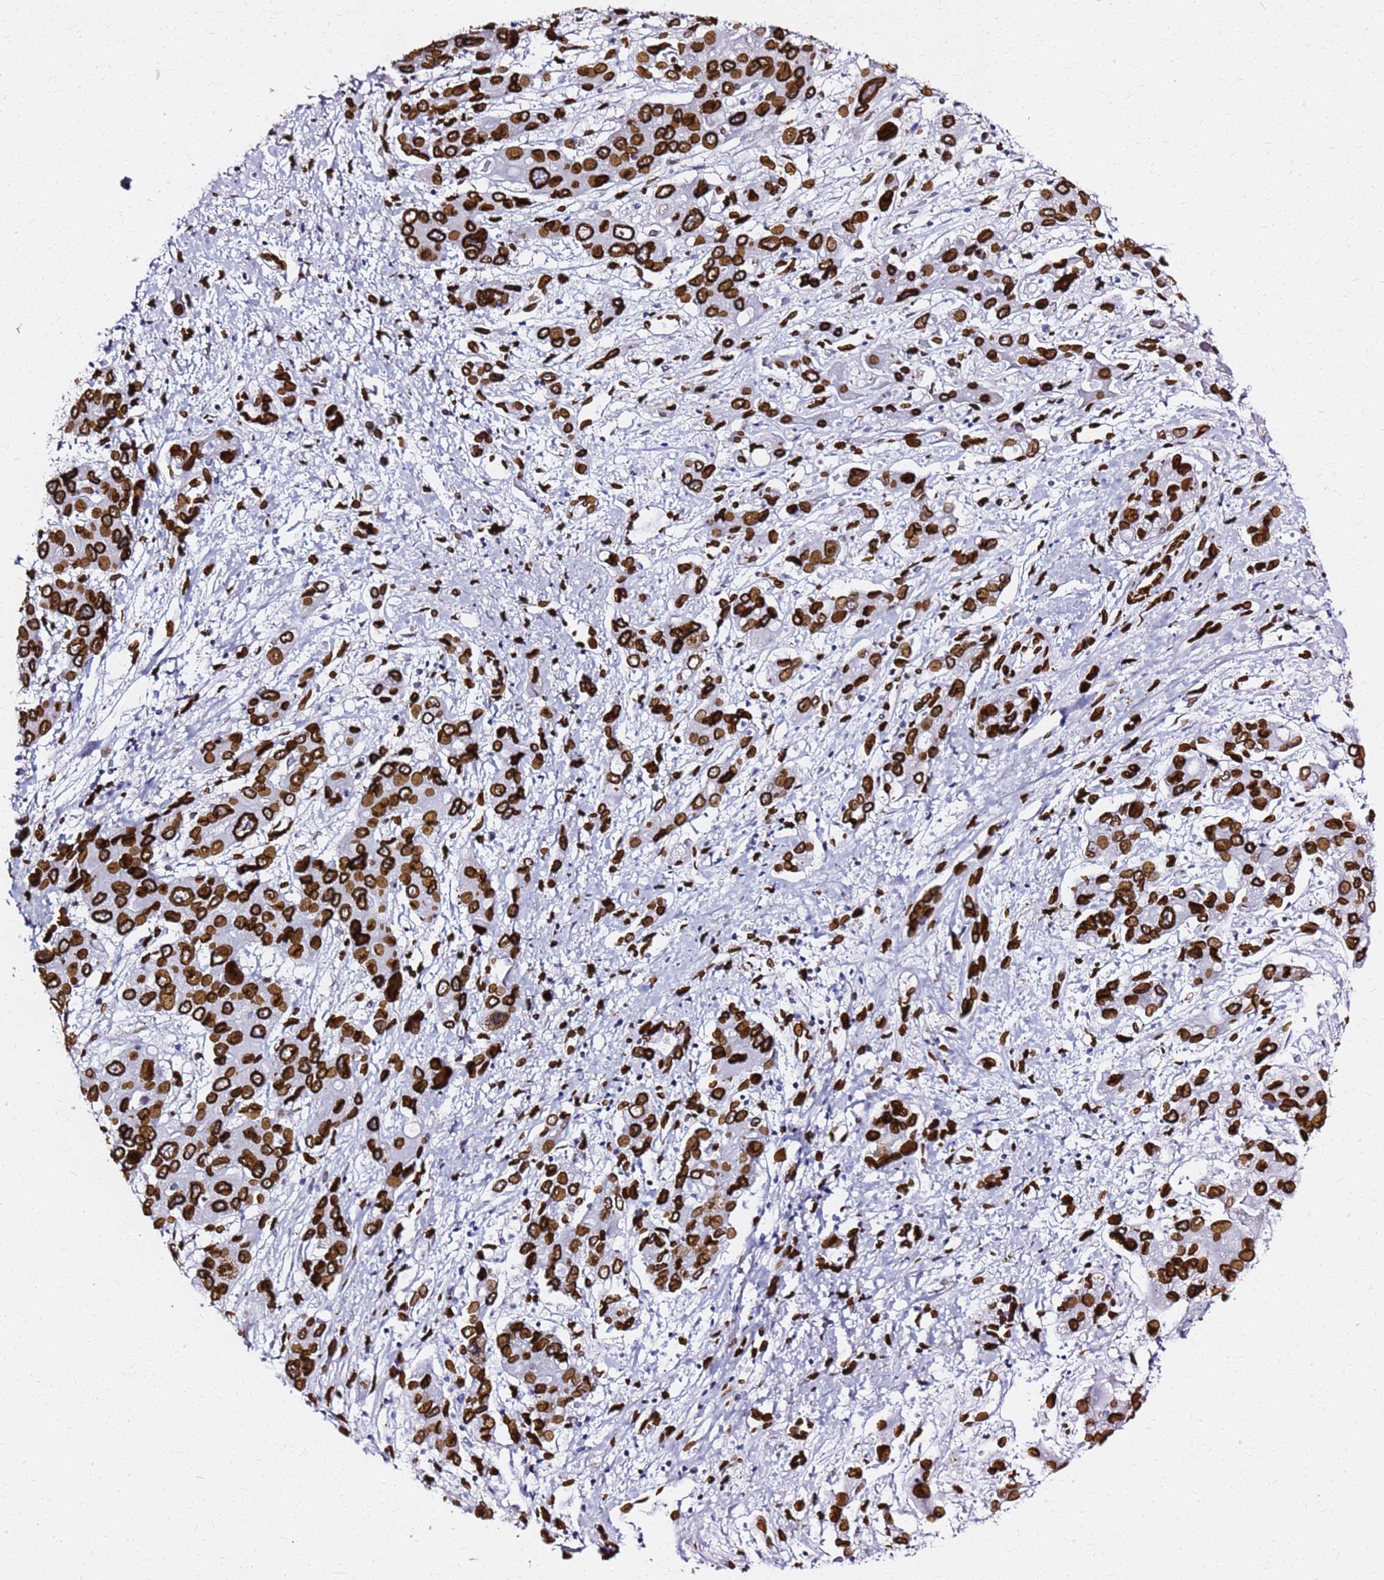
{"staining": {"intensity": "strong", "quantity": ">75%", "location": "cytoplasmic/membranous,nuclear"}, "tissue": "liver cancer", "cell_type": "Tumor cells", "image_type": "cancer", "snomed": [{"axis": "morphology", "description": "Cholangiocarcinoma"}, {"axis": "topography", "description": "Liver"}], "caption": "Liver cancer (cholangiocarcinoma) stained for a protein reveals strong cytoplasmic/membranous and nuclear positivity in tumor cells. The protein of interest is stained brown, and the nuclei are stained in blue (DAB (3,3'-diaminobenzidine) IHC with brightfield microscopy, high magnification).", "gene": "C6orf141", "patient": {"sex": "male", "age": 67}}